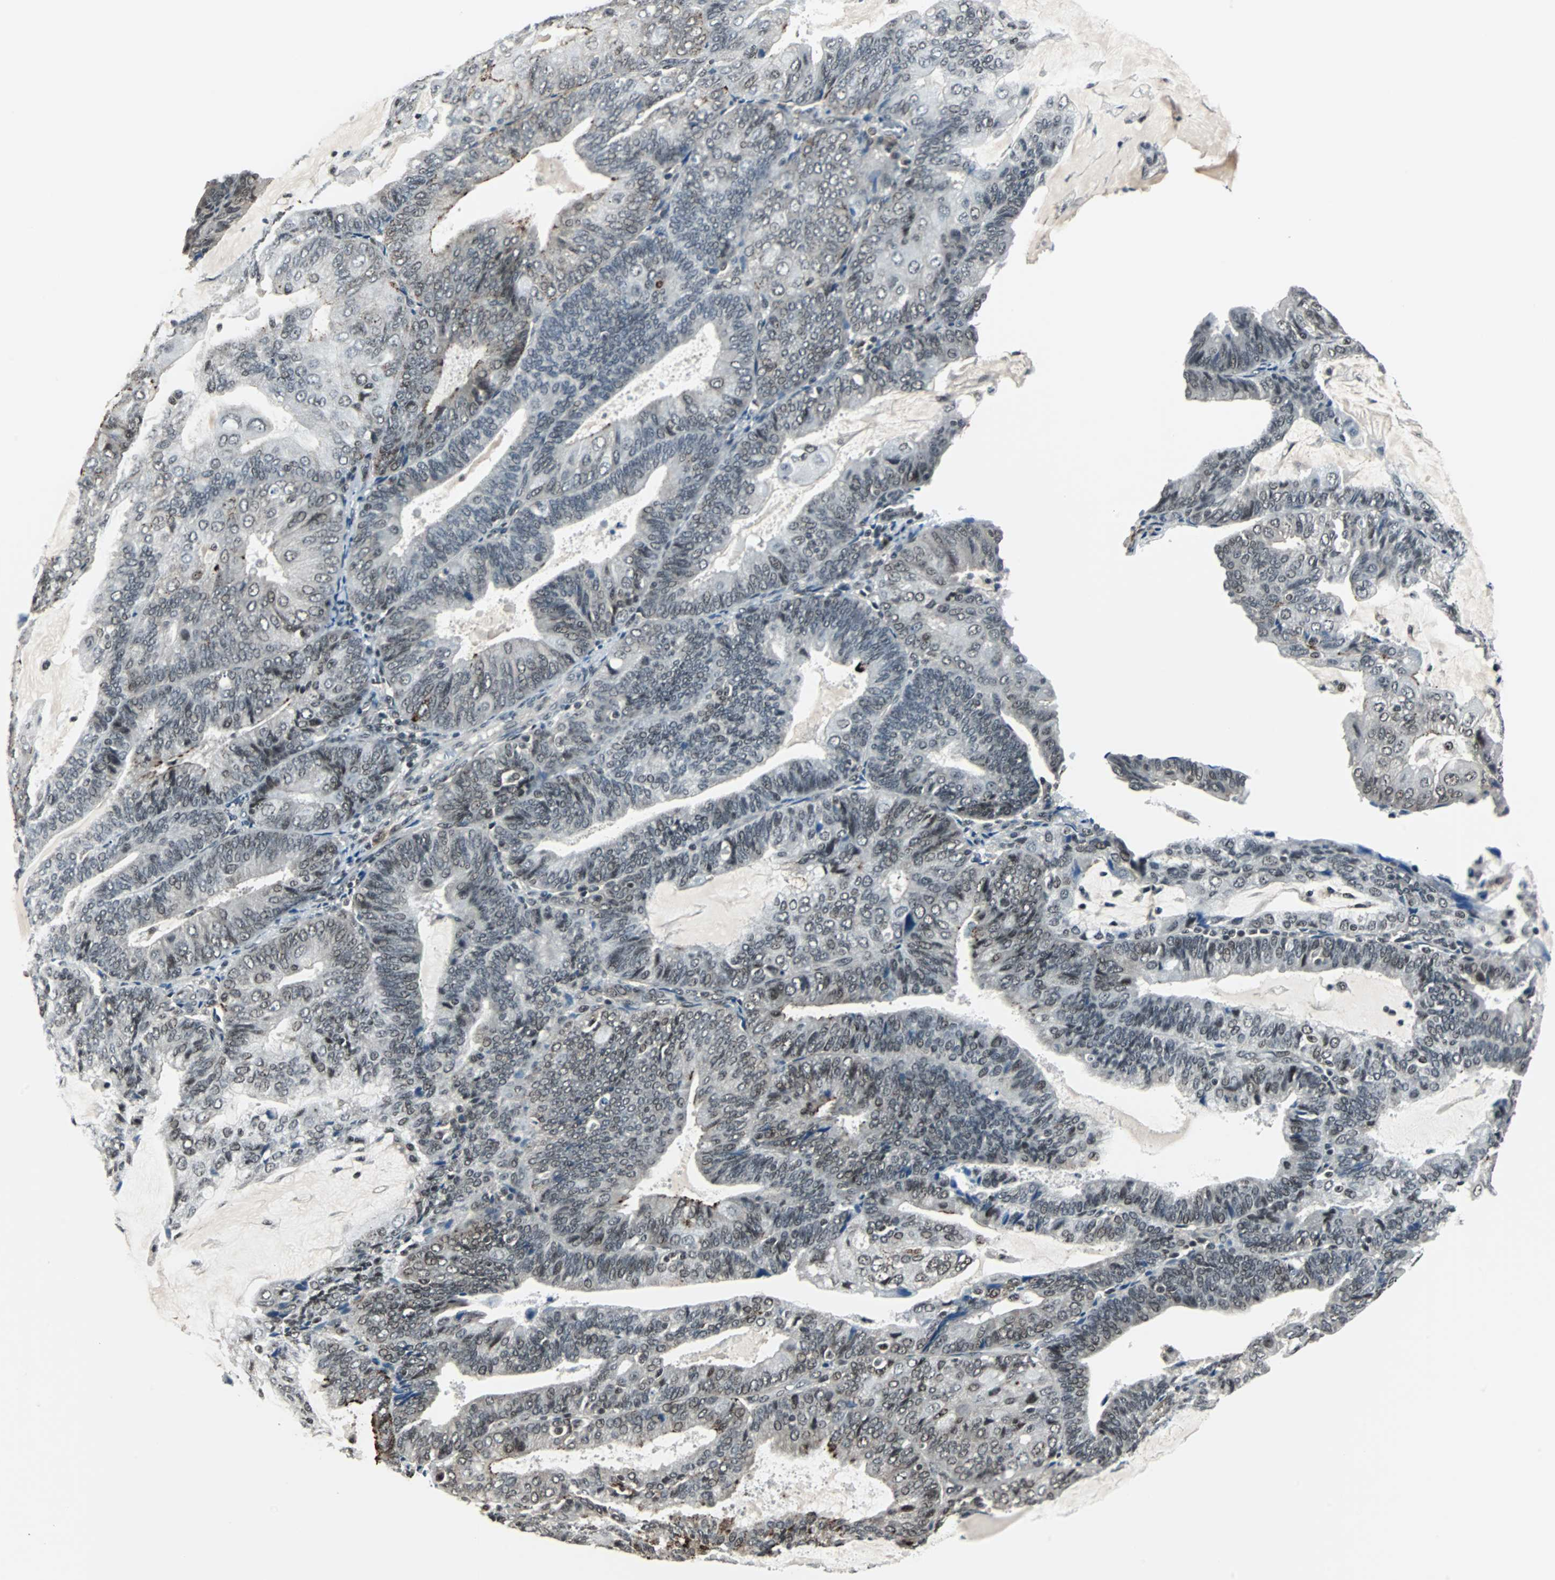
{"staining": {"intensity": "moderate", "quantity": "<25%", "location": "cytoplasmic/membranous,nuclear"}, "tissue": "endometrial cancer", "cell_type": "Tumor cells", "image_type": "cancer", "snomed": [{"axis": "morphology", "description": "Adenocarcinoma, NOS"}, {"axis": "topography", "description": "Endometrium"}], "caption": "Immunohistochemical staining of endometrial adenocarcinoma displays low levels of moderate cytoplasmic/membranous and nuclear expression in approximately <25% of tumor cells.", "gene": "MKX", "patient": {"sex": "female", "age": 81}}